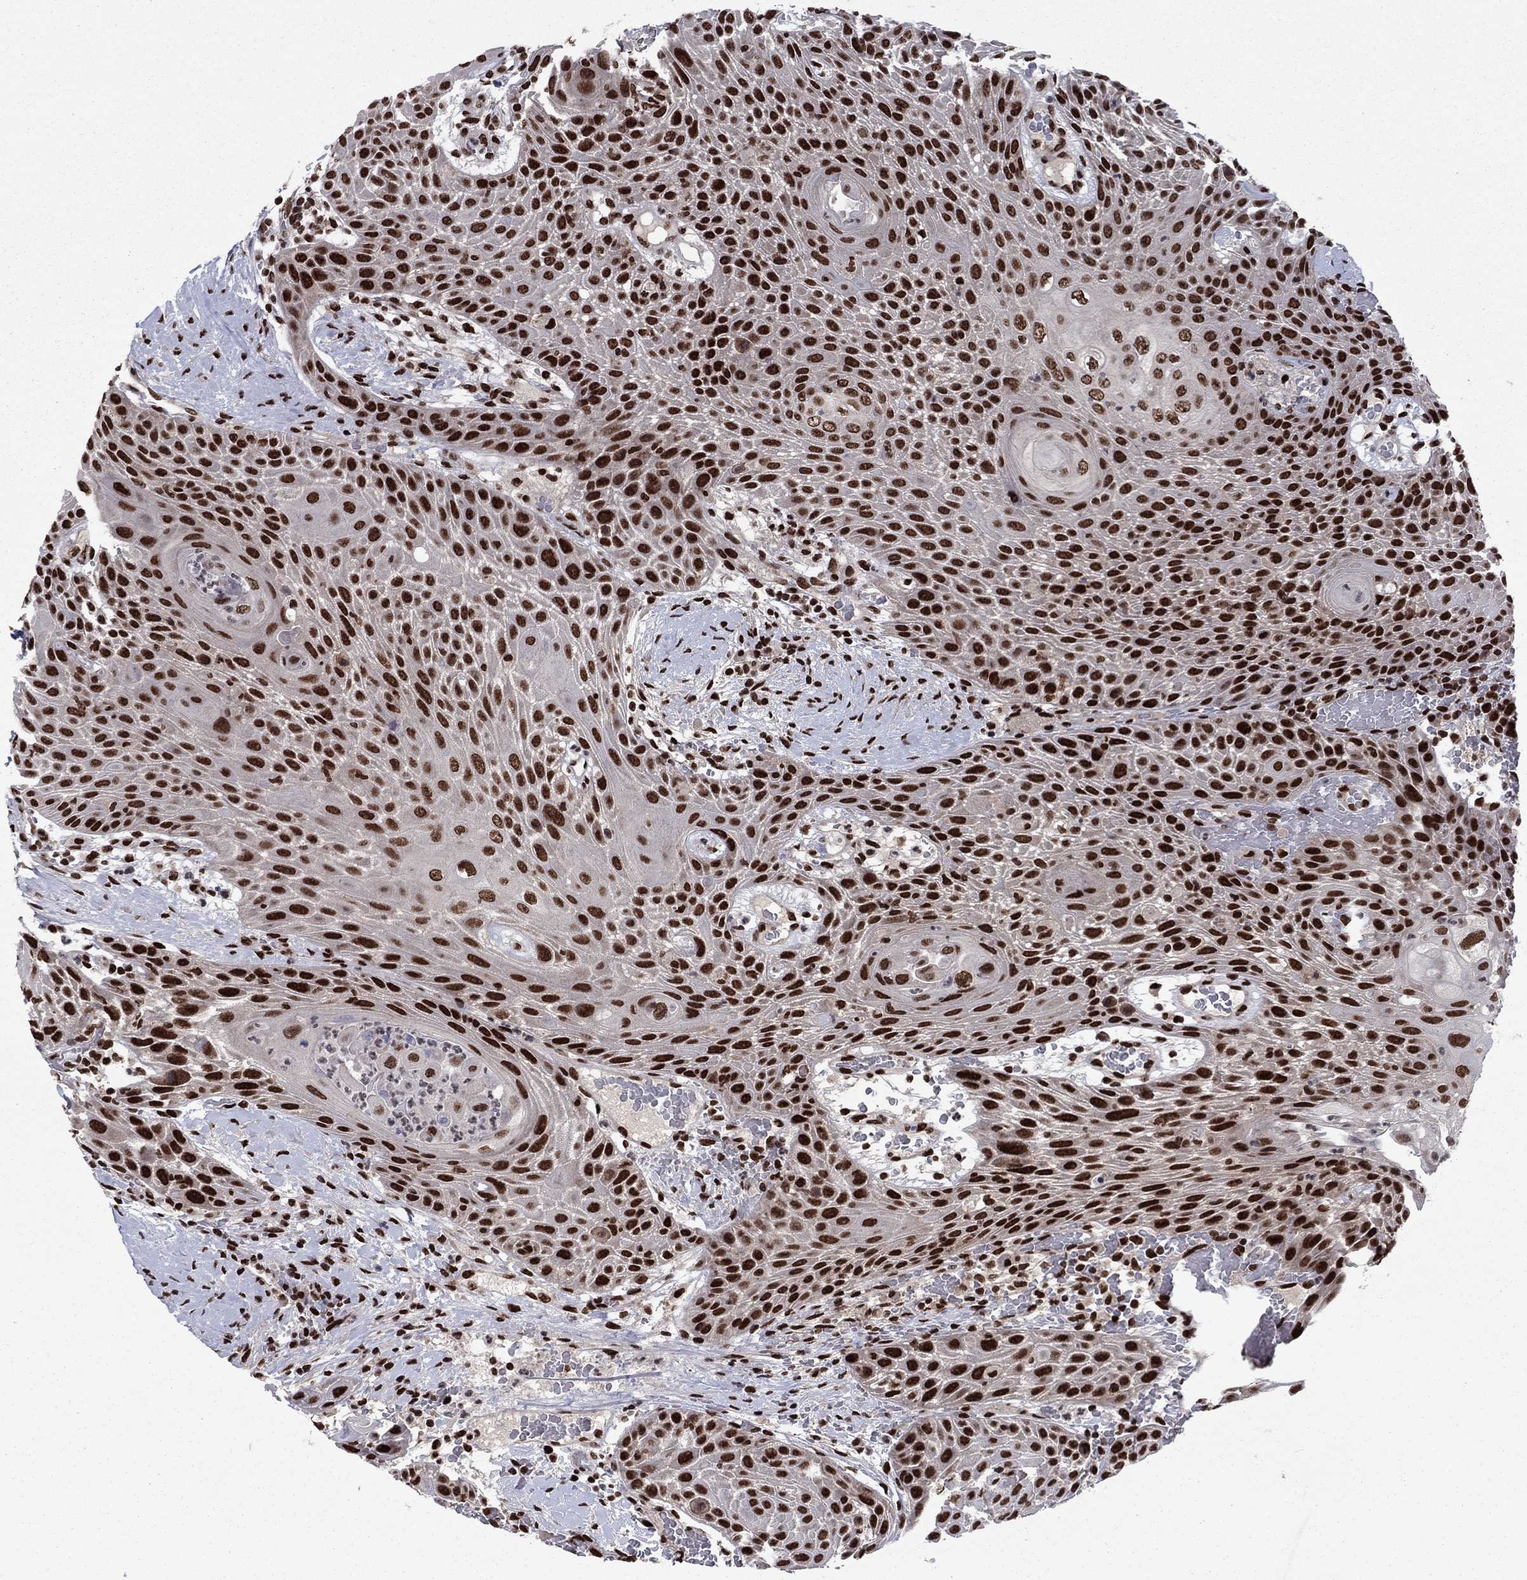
{"staining": {"intensity": "strong", "quantity": ">75%", "location": "nuclear"}, "tissue": "head and neck cancer", "cell_type": "Tumor cells", "image_type": "cancer", "snomed": [{"axis": "morphology", "description": "Squamous cell carcinoma, NOS"}, {"axis": "topography", "description": "Head-Neck"}], "caption": "Human head and neck cancer (squamous cell carcinoma) stained with a protein marker reveals strong staining in tumor cells.", "gene": "USP54", "patient": {"sex": "male", "age": 69}}